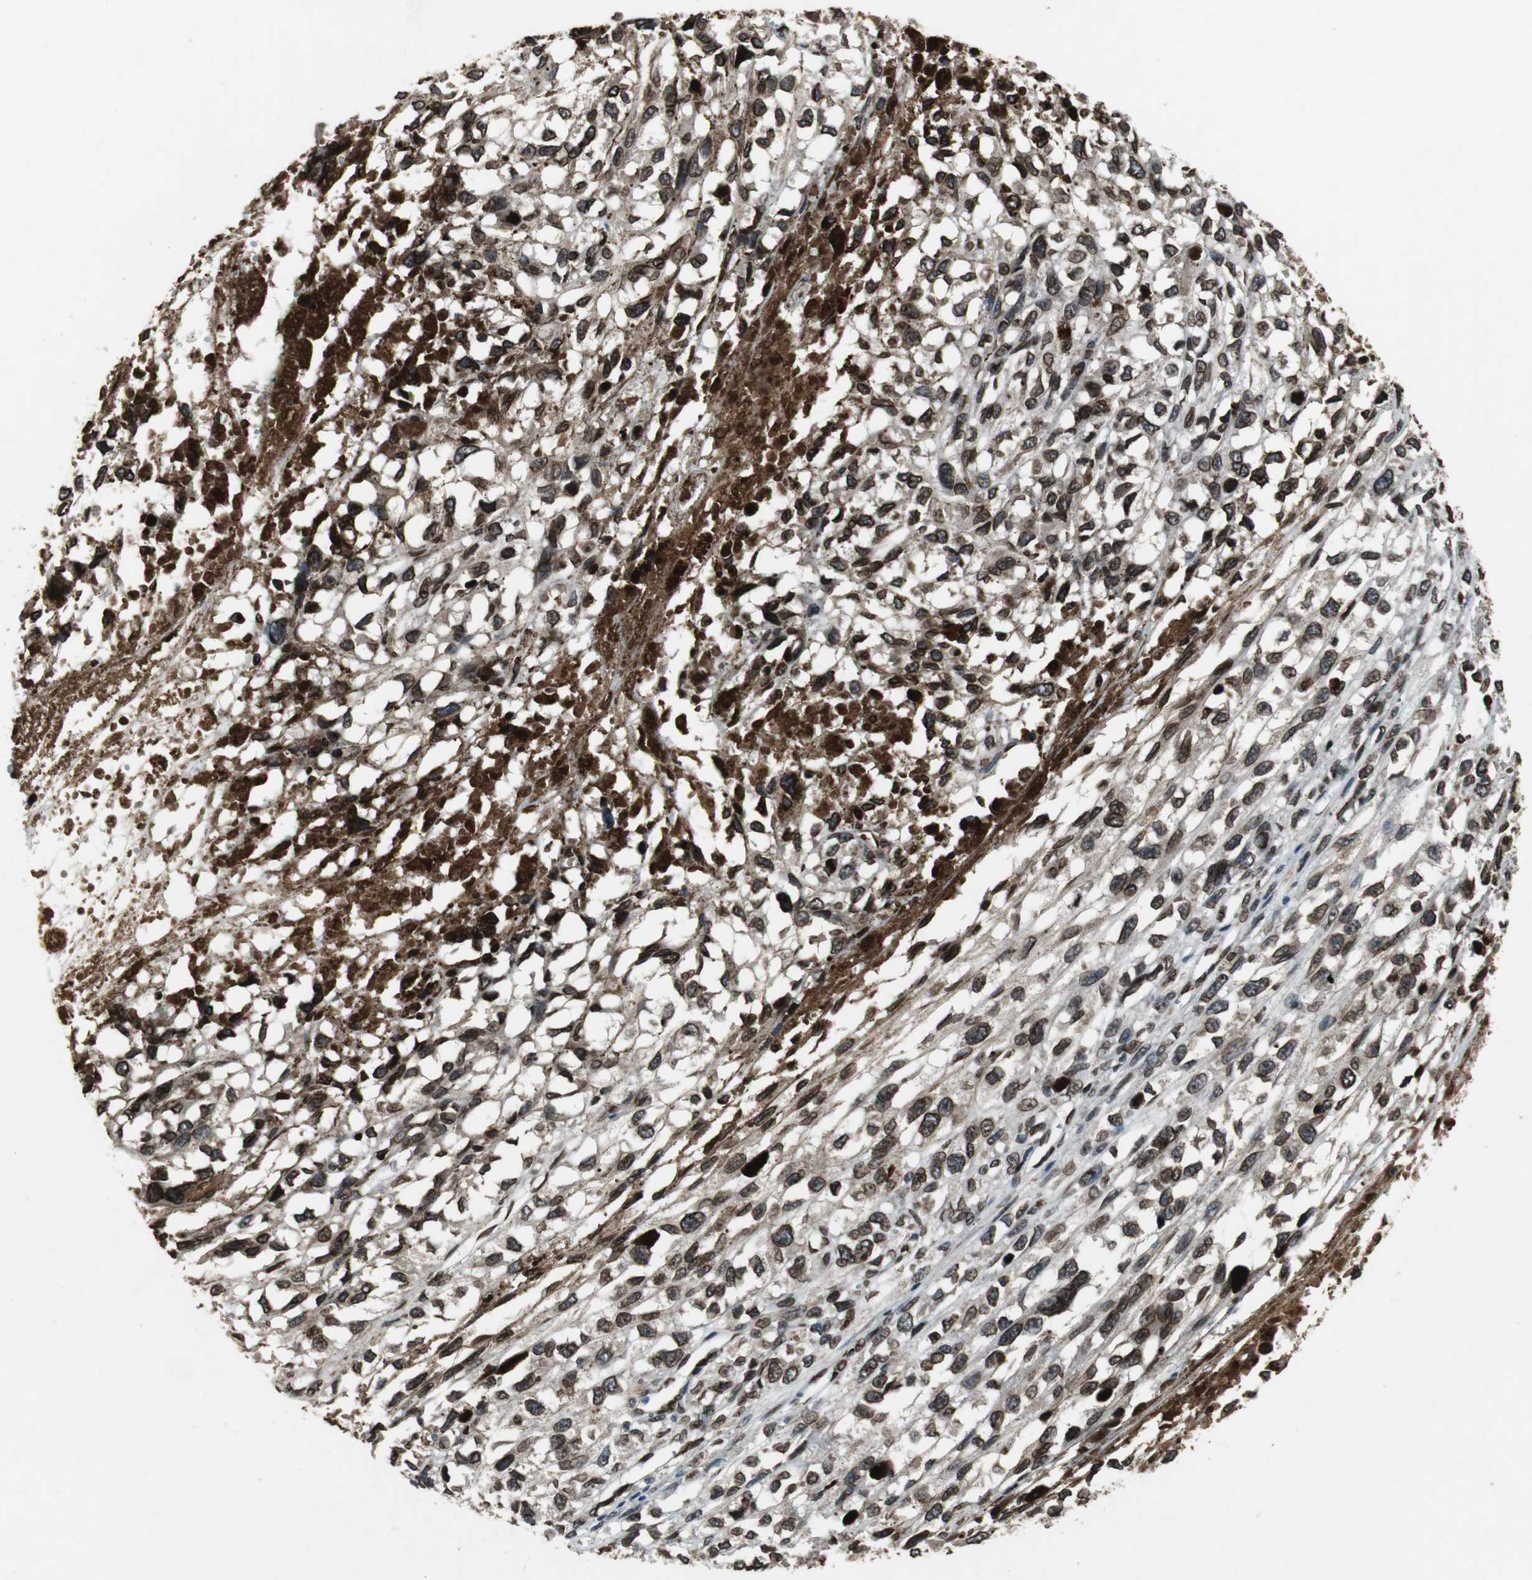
{"staining": {"intensity": "strong", "quantity": ">75%", "location": "cytoplasmic/membranous,nuclear"}, "tissue": "melanoma", "cell_type": "Tumor cells", "image_type": "cancer", "snomed": [{"axis": "morphology", "description": "Malignant melanoma, Metastatic site"}, {"axis": "topography", "description": "Lymph node"}], "caption": "Malignant melanoma (metastatic site) was stained to show a protein in brown. There is high levels of strong cytoplasmic/membranous and nuclear expression in approximately >75% of tumor cells.", "gene": "LMNA", "patient": {"sex": "male", "age": 59}}